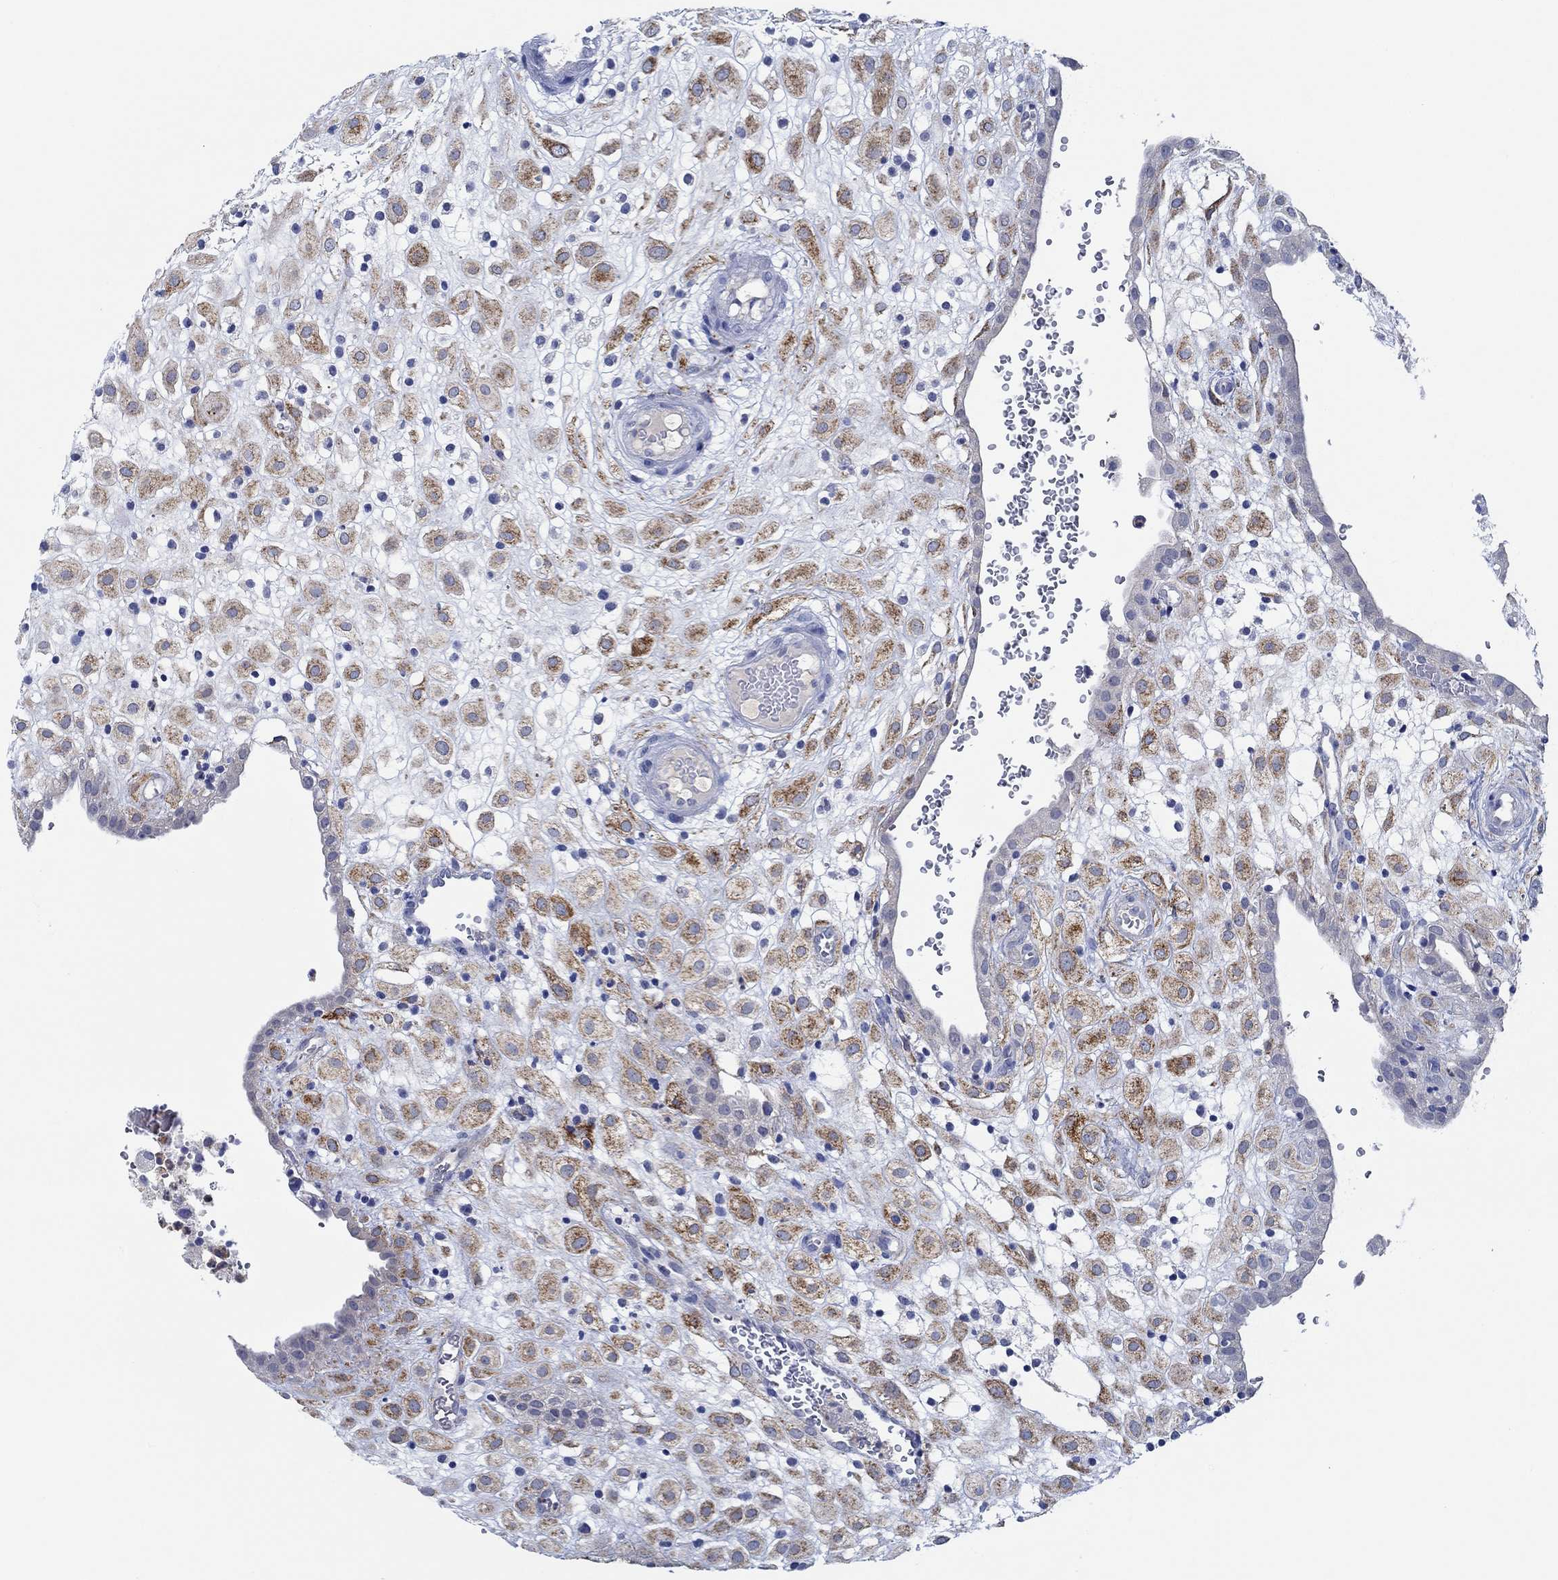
{"staining": {"intensity": "strong", "quantity": "25%-75%", "location": "cytoplasmic/membranous"}, "tissue": "placenta", "cell_type": "Decidual cells", "image_type": "normal", "snomed": [{"axis": "morphology", "description": "Normal tissue, NOS"}, {"axis": "topography", "description": "Placenta"}], "caption": "Immunohistochemistry of benign placenta demonstrates high levels of strong cytoplasmic/membranous staining in approximately 25%-75% of decidual cells. (IHC, brightfield microscopy, high magnification).", "gene": "CPM", "patient": {"sex": "female", "age": 24}}